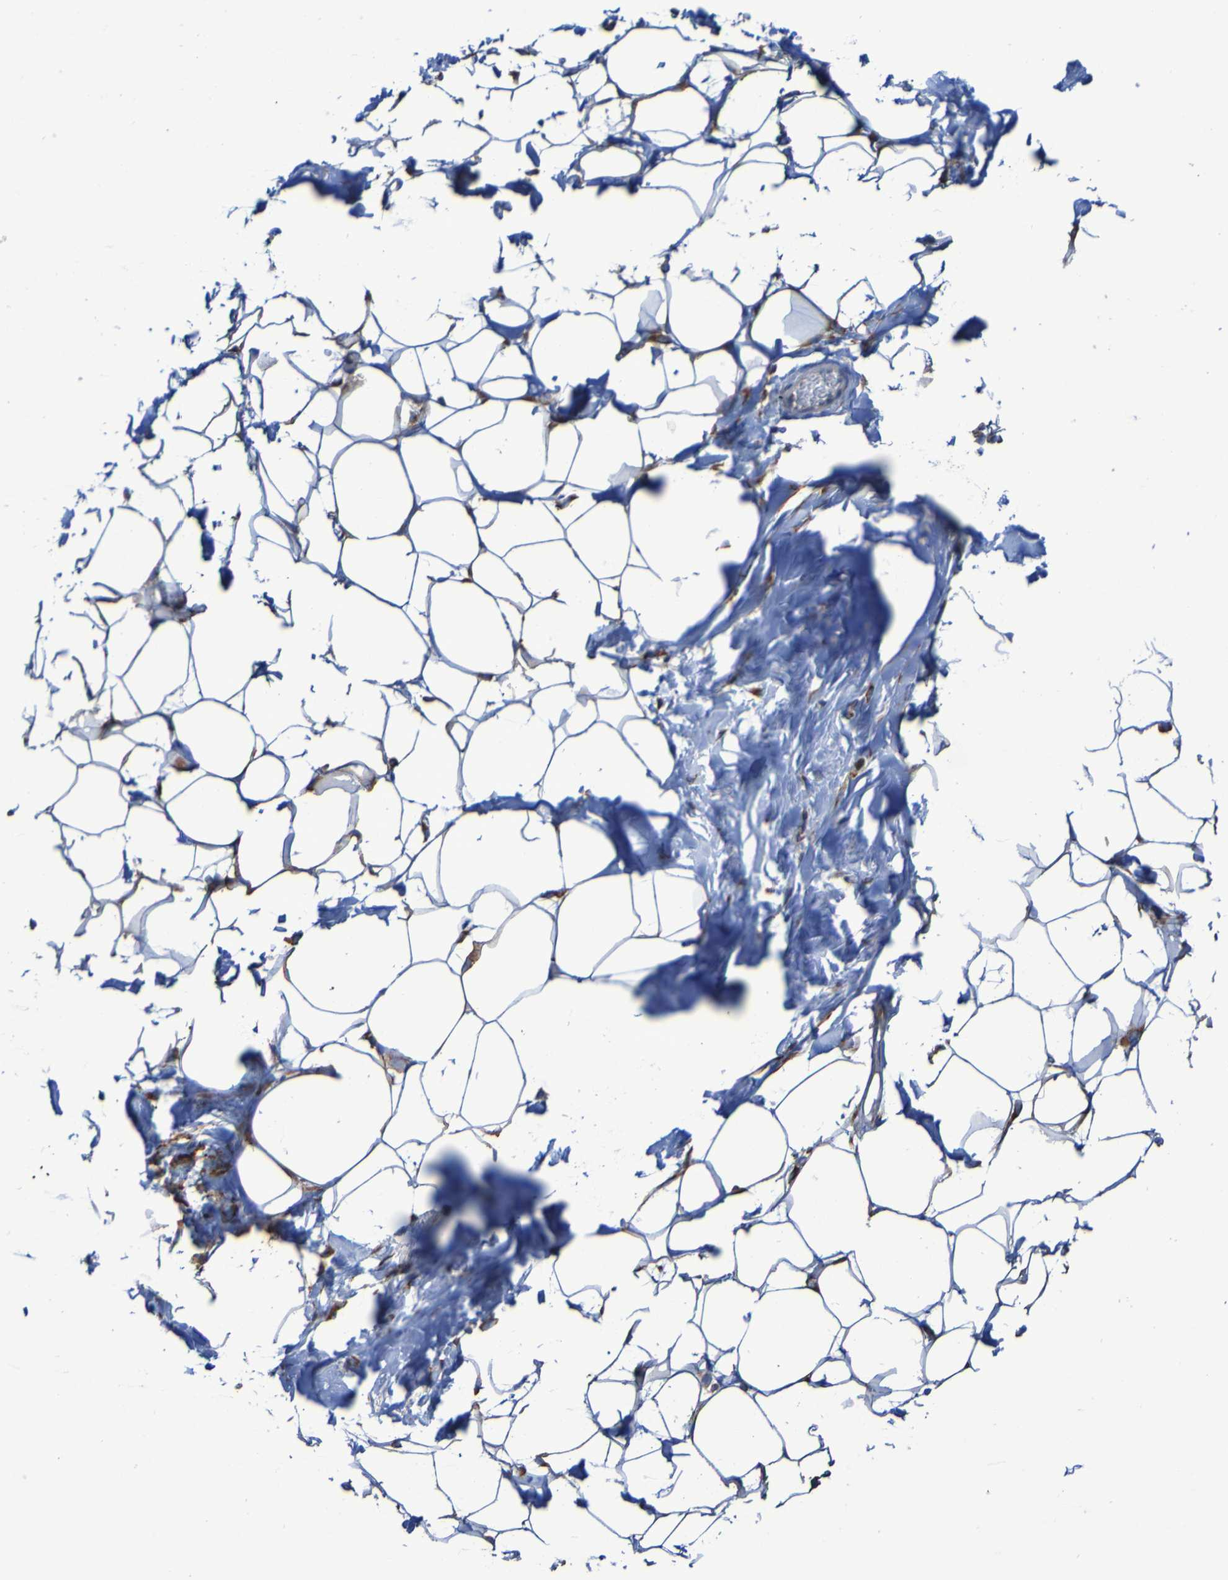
{"staining": {"intensity": "weak", "quantity": "25%-75%", "location": "cytoplasmic/membranous"}, "tissue": "adipose tissue", "cell_type": "Adipocytes", "image_type": "normal", "snomed": [{"axis": "morphology", "description": "Normal tissue, NOS"}, {"axis": "topography", "description": "Breast"}, {"axis": "topography", "description": "Adipose tissue"}], "caption": "Brown immunohistochemical staining in normal adipose tissue shows weak cytoplasmic/membranous staining in approximately 25%-75% of adipocytes.", "gene": "FKBP3", "patient": {"sex": "female", "age": 25}}